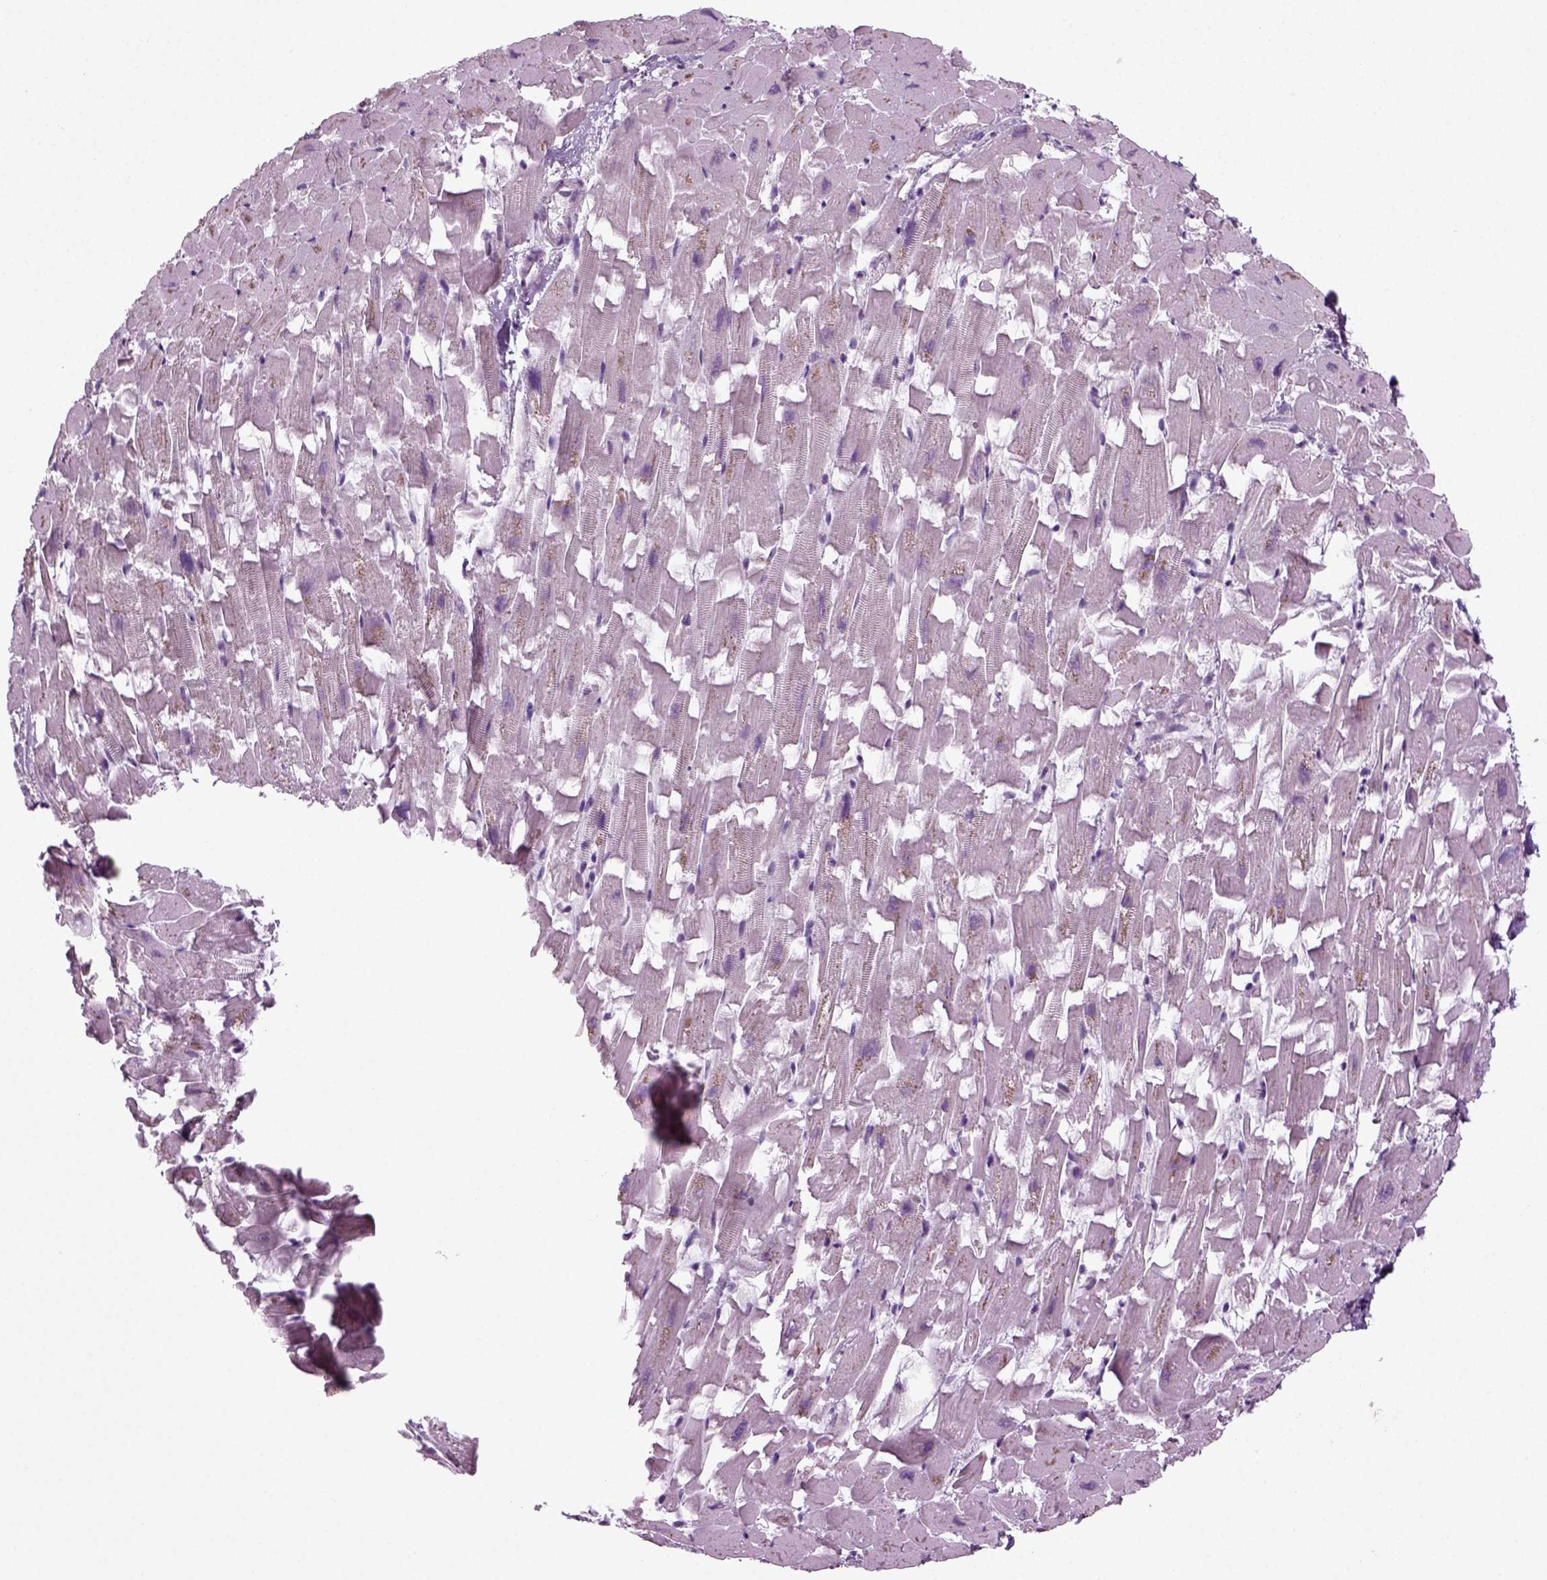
{"staining": {"intensity": "negative", "quantity": "none", "location": "none"}, "tissue": "heart muscle", "cell_type": "Cardiomyocytes", "image_type": "normal", "snomed": [{"axis": "morphology", "description": "Normal tissue, NOS"}, {"axis": "topography", "description": "Heart"}], "caption": "DAB immunohistochemical staining of normal heart muscle shows no significant expression in cardiomyocytes.", "gene": "ZC2HC1C", "patient": {"sex": "female", "age": 64}}